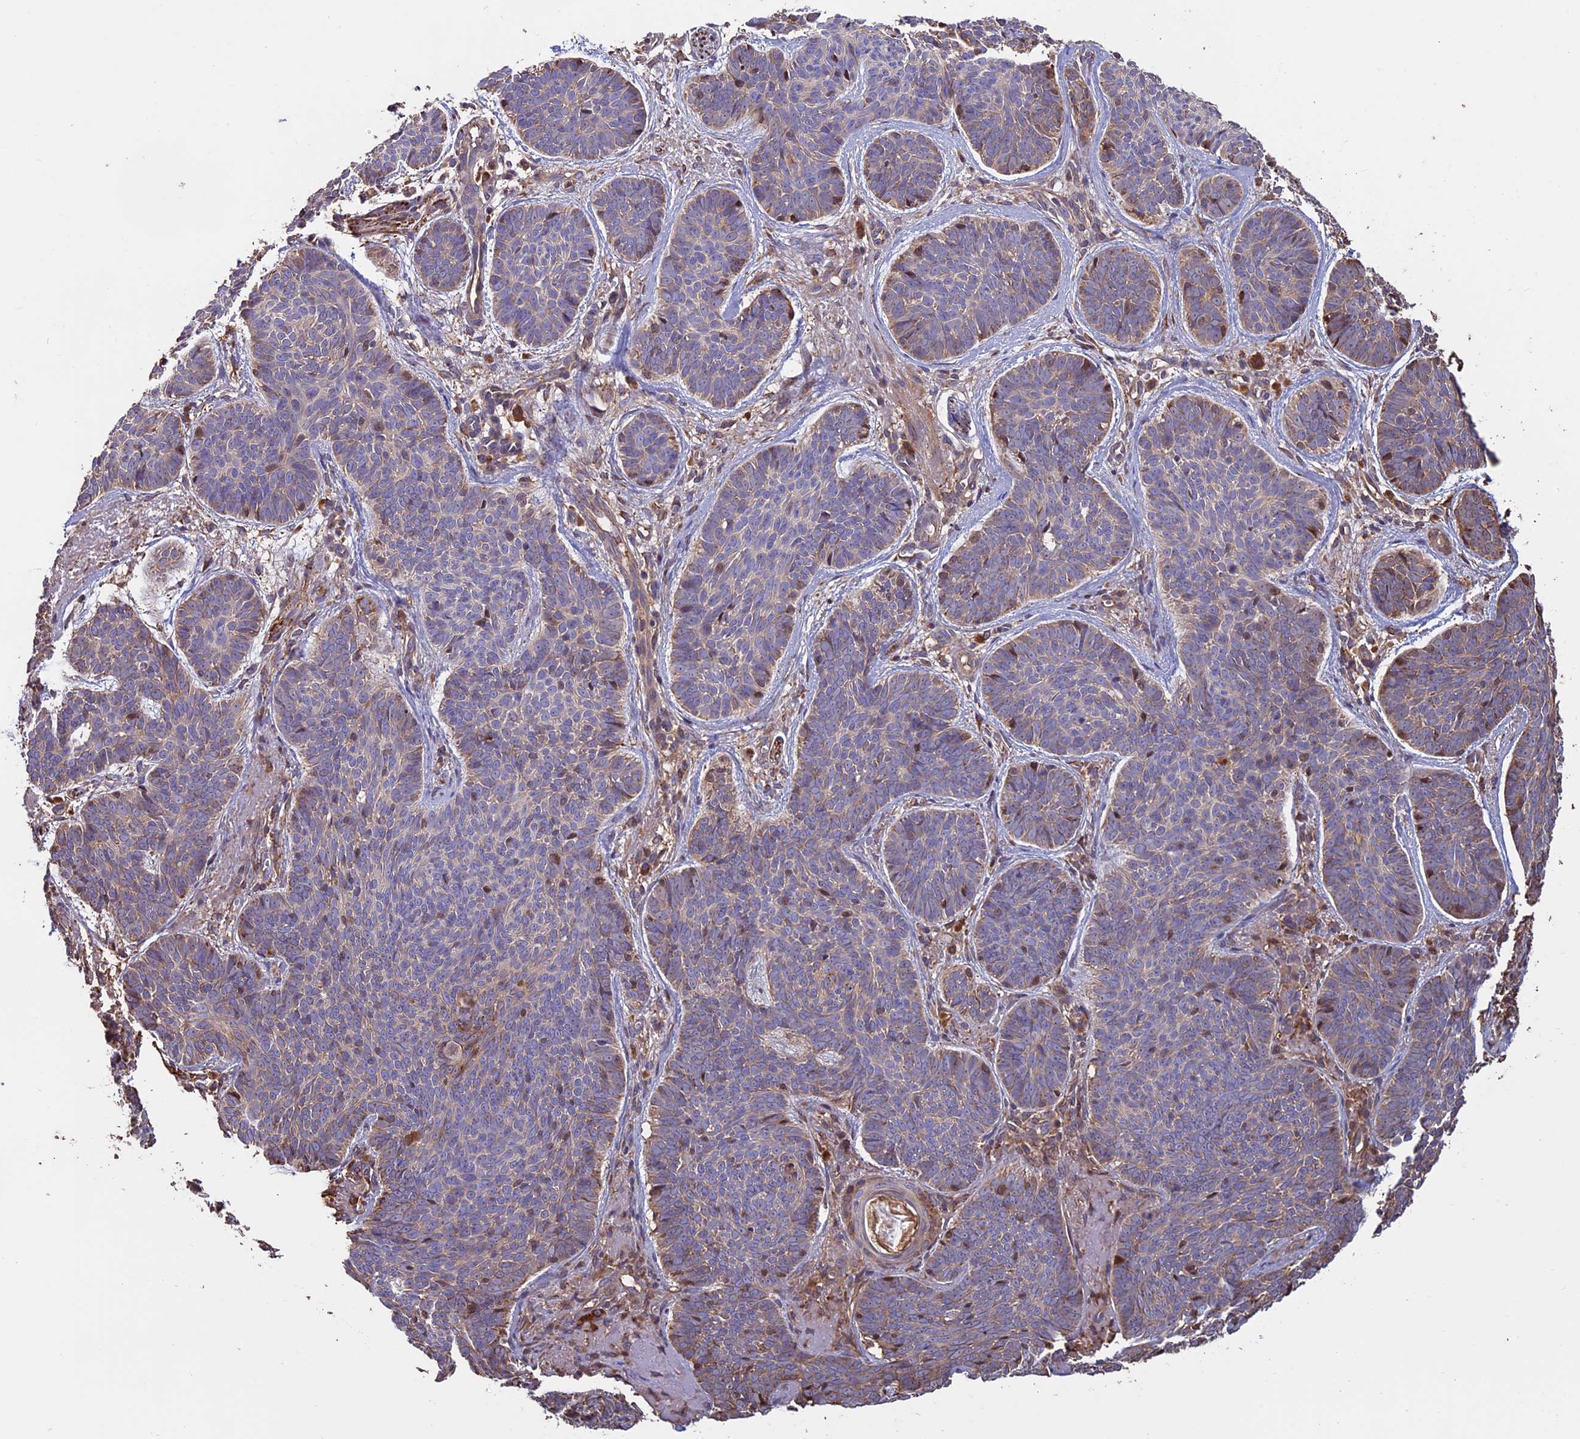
{"staining": {"intensity": "weak", "quantity": "<25%", "location": "cytoplasmic/membranous"}, "tissue": "skin cancer", "cell_type": "Tumor cells", "image_type": "cancer", "snomed": [{"axis": "morphology", "description": "Basal cell carcinoma"}, {"axis": "topography", "description": "Skin"}], "caption": "Protein analysis of skin cancer displays no significant expression in tumor cells. (DAB (3,3'-diaminobenzidine) immunohistochemistry (IHC), high magnification).", "gene": "VWA3A", "patient": {"sex": "female", "age": 74}}